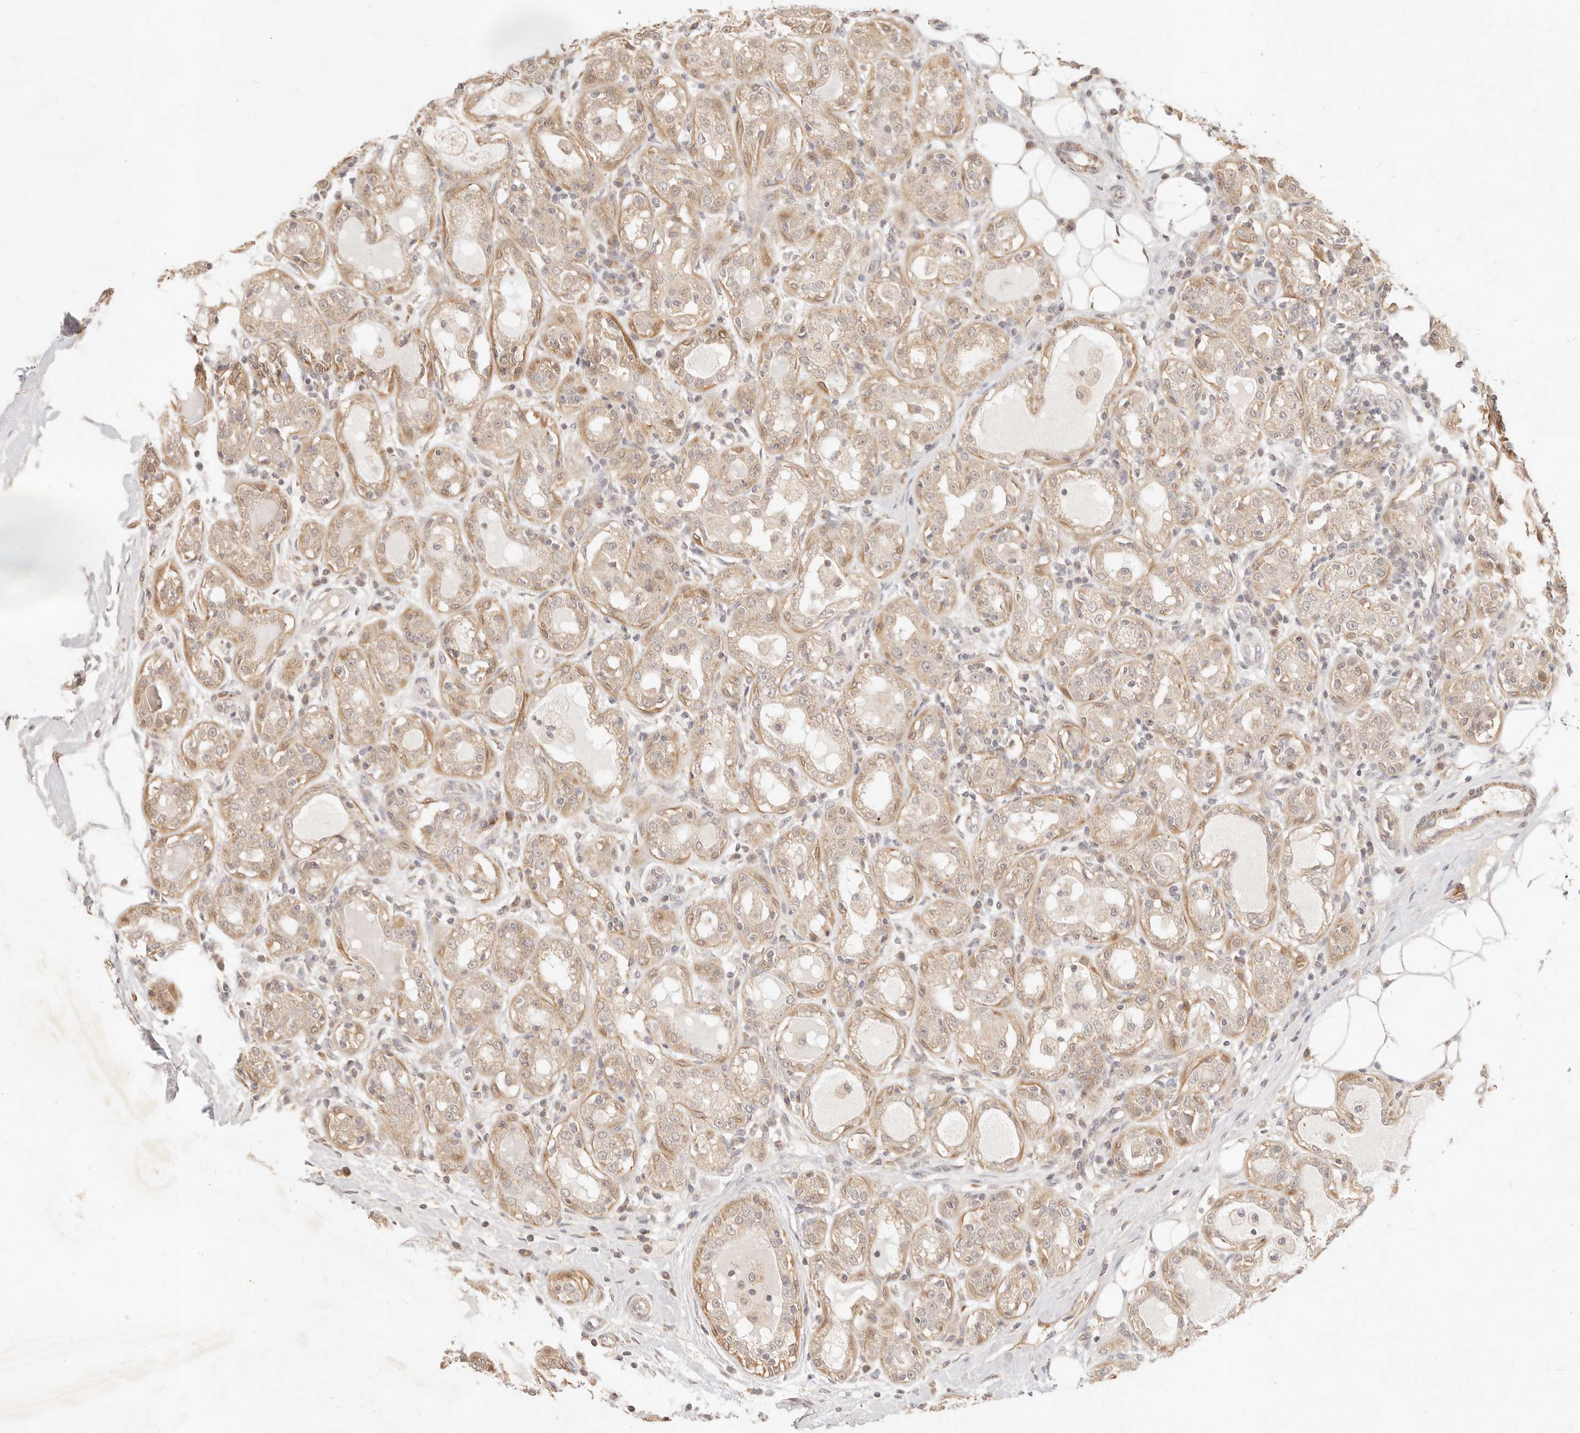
{"staining": {"intensity": "weak", "quantity": ">75%", "location": "cytoplasmic/membranous"}, "tissue": "breast cancer", "cell_type": "Tumor cells", "image_type": "cancer", "snomed": [{"axis": "morphology", "description": "Duct carcinoma"}, {"axis": "topography", "description": "Breast"}], "caption": "Tumor cells exhibit low levels of weak cytoplasmic/membranous expression in approximately >75% of cells in breast cancer (infiltrating ductal carcinoma).", "gene": "RUBCNL", "patient": {"sex": "female", "age": 27}}